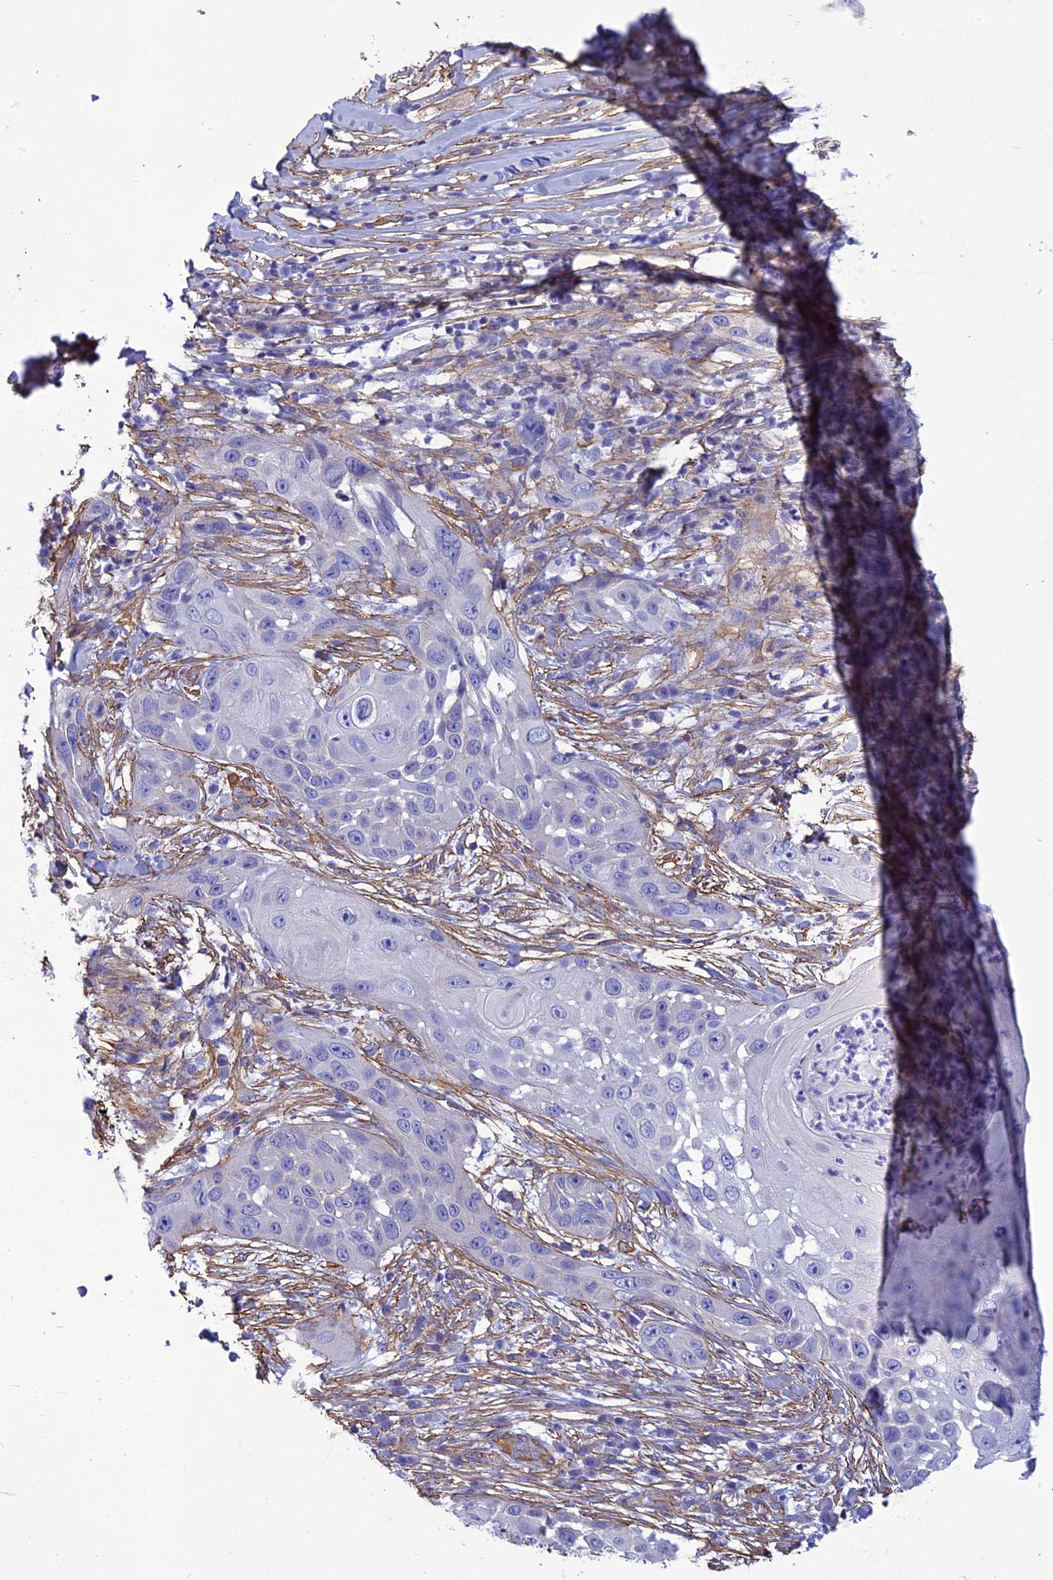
{"staining": {"intensity": "negative", "quantity": "none", "location": "none"}, "tissue": "skin cancer", "cell_type": "Tumor cells", "image_type": "cancer", "snomed": [{"axis": "morphology", "description": "Squamous cell carcinoma, NOS"}, {"axis": "topography", "description": "Skin"}], "caption": "Squamous cell carcinoma (skin) stained for a protein using immunohistochemistry (IHC) shows no expression tumor cells.", "gene": "NKD1", "patient": {"sex": "female", "age": 44}}